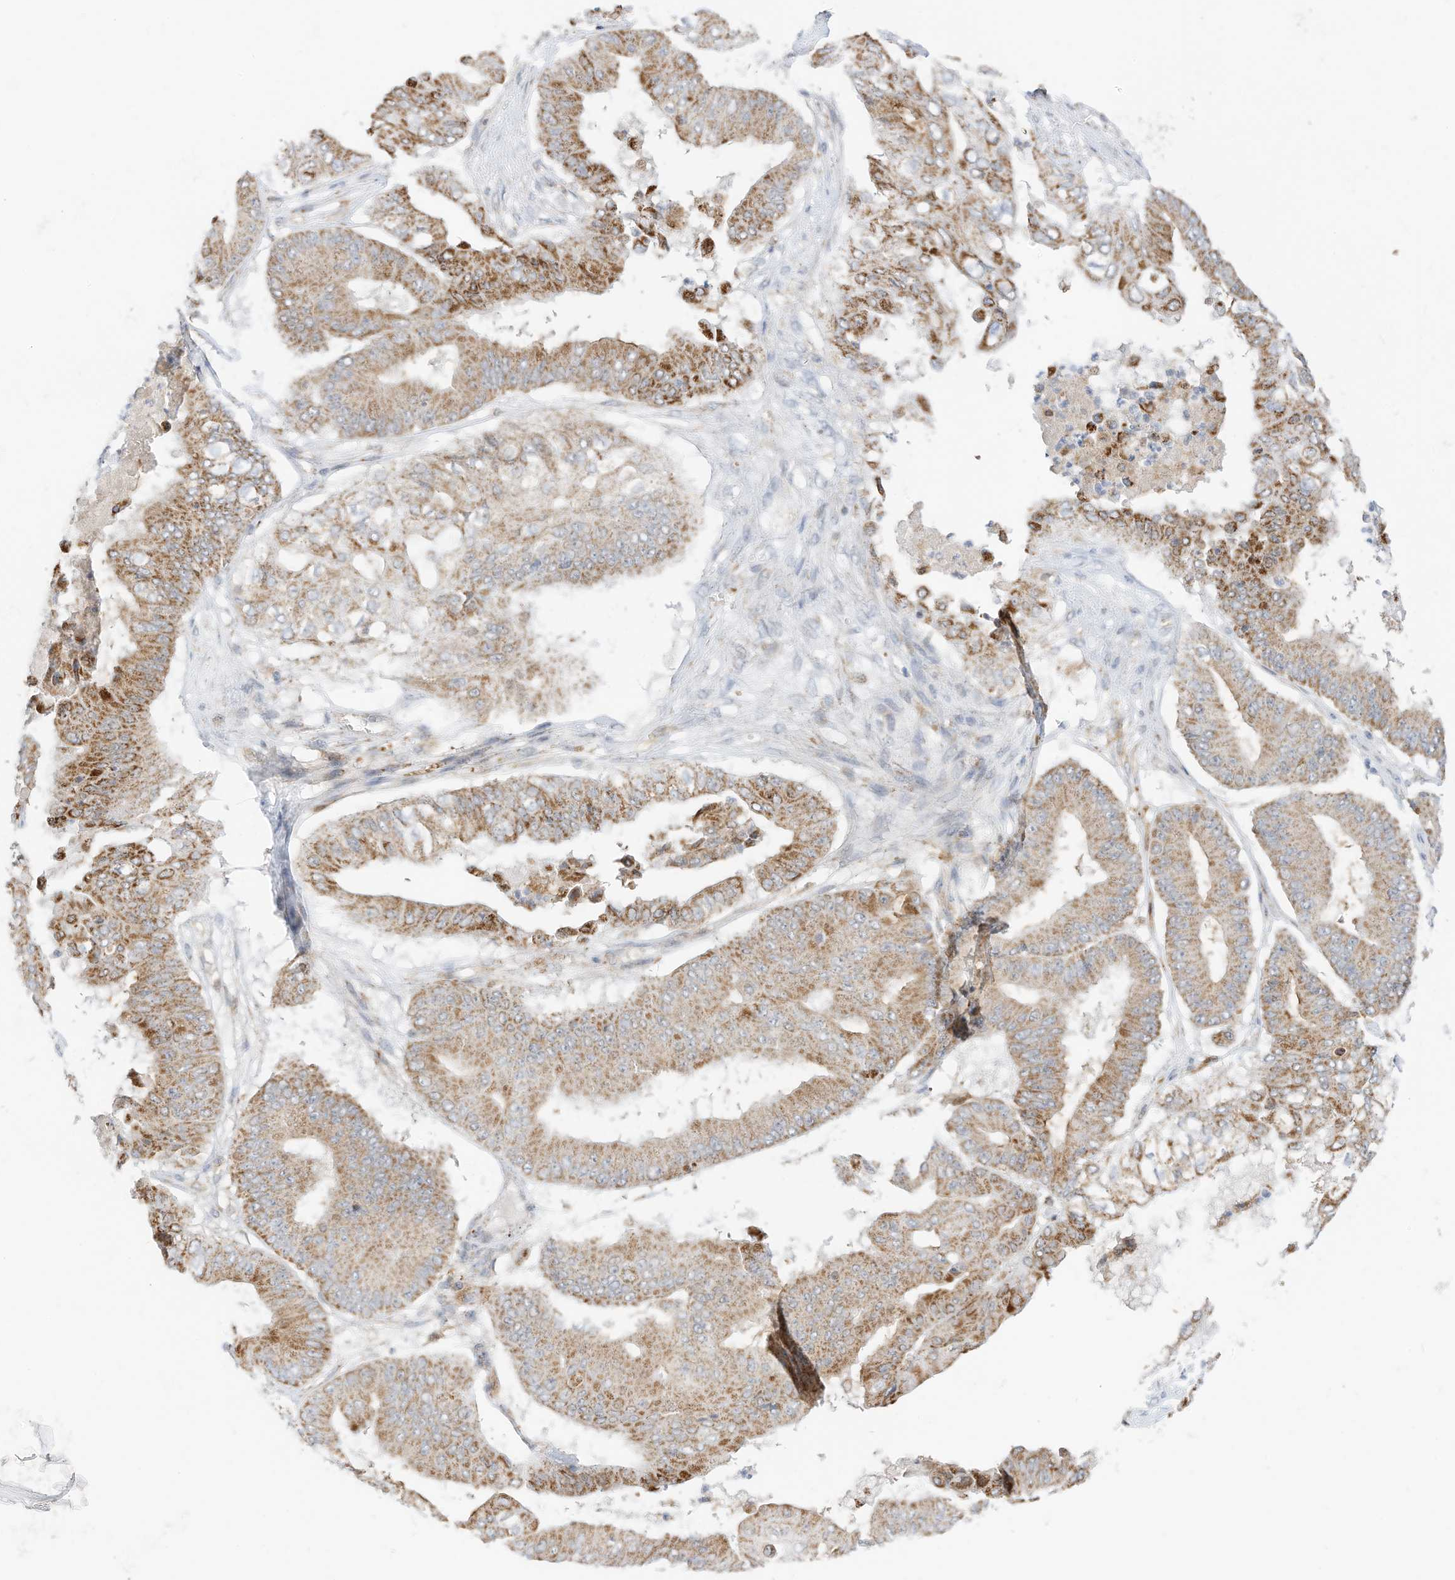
{"staining": {"intensity": "moderate", "quantity": ">75%", "location": "cytoplasmic/membranous"}, "tissue": "pancreatic cancer", "cell_type": "Tumor cells", "image_type": "cancer", "snomed": [{"axis": "morphology", "description": "Adenocarcinoma, NOS"}, {"axis": "topography", "description": "Pancreas"}], "caption": "Human pancreatic cancer (adenocarcinoma) stained with a protein marker reveals moderate staining in tumor cells.", "gene": "MTUS2", "patient": {"sex": "female", "age": 77}}